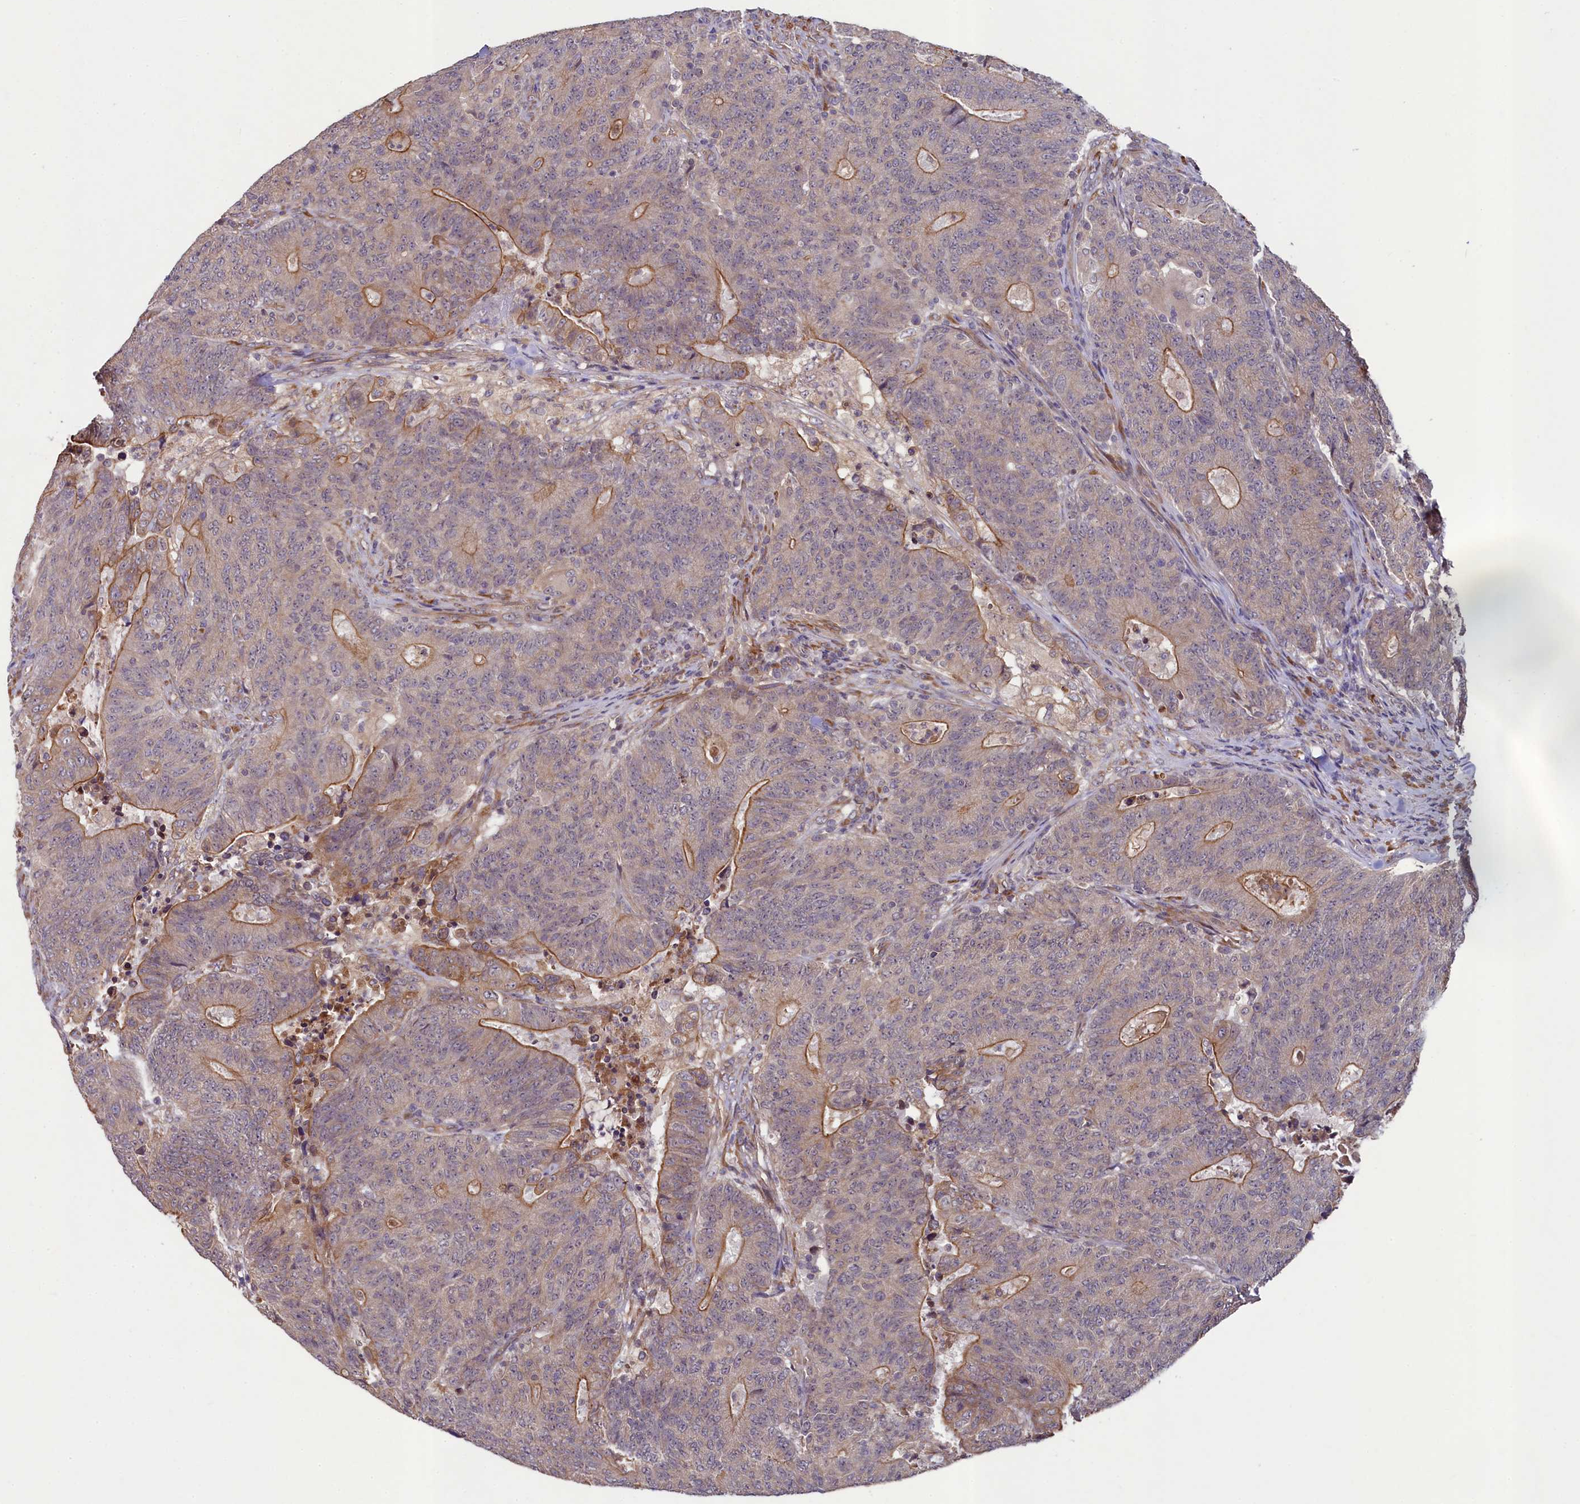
{"staining": {"intensity": "moderate", "quantity": "<25%", "location": "cytoplasmic/membranous"}, "tissue": "colorectal cancer", "cell_type": "Tumor cells", "image_type": "cancer", "snomed": [{"axis": "morphology", "description": "Adenocarcinoma, NOS"}, {"axis": "topography", "description": "Colon"}], "caption": "Approximately <25% of tumor cells in colorectal adenocarcinoma demonstrate moderate cytoplasmic/membranous protein positivity as visualized by brown immunohistochemical staining.", "gene": "CCDC102A", "patient": {"sex": "female", "age": 75}}